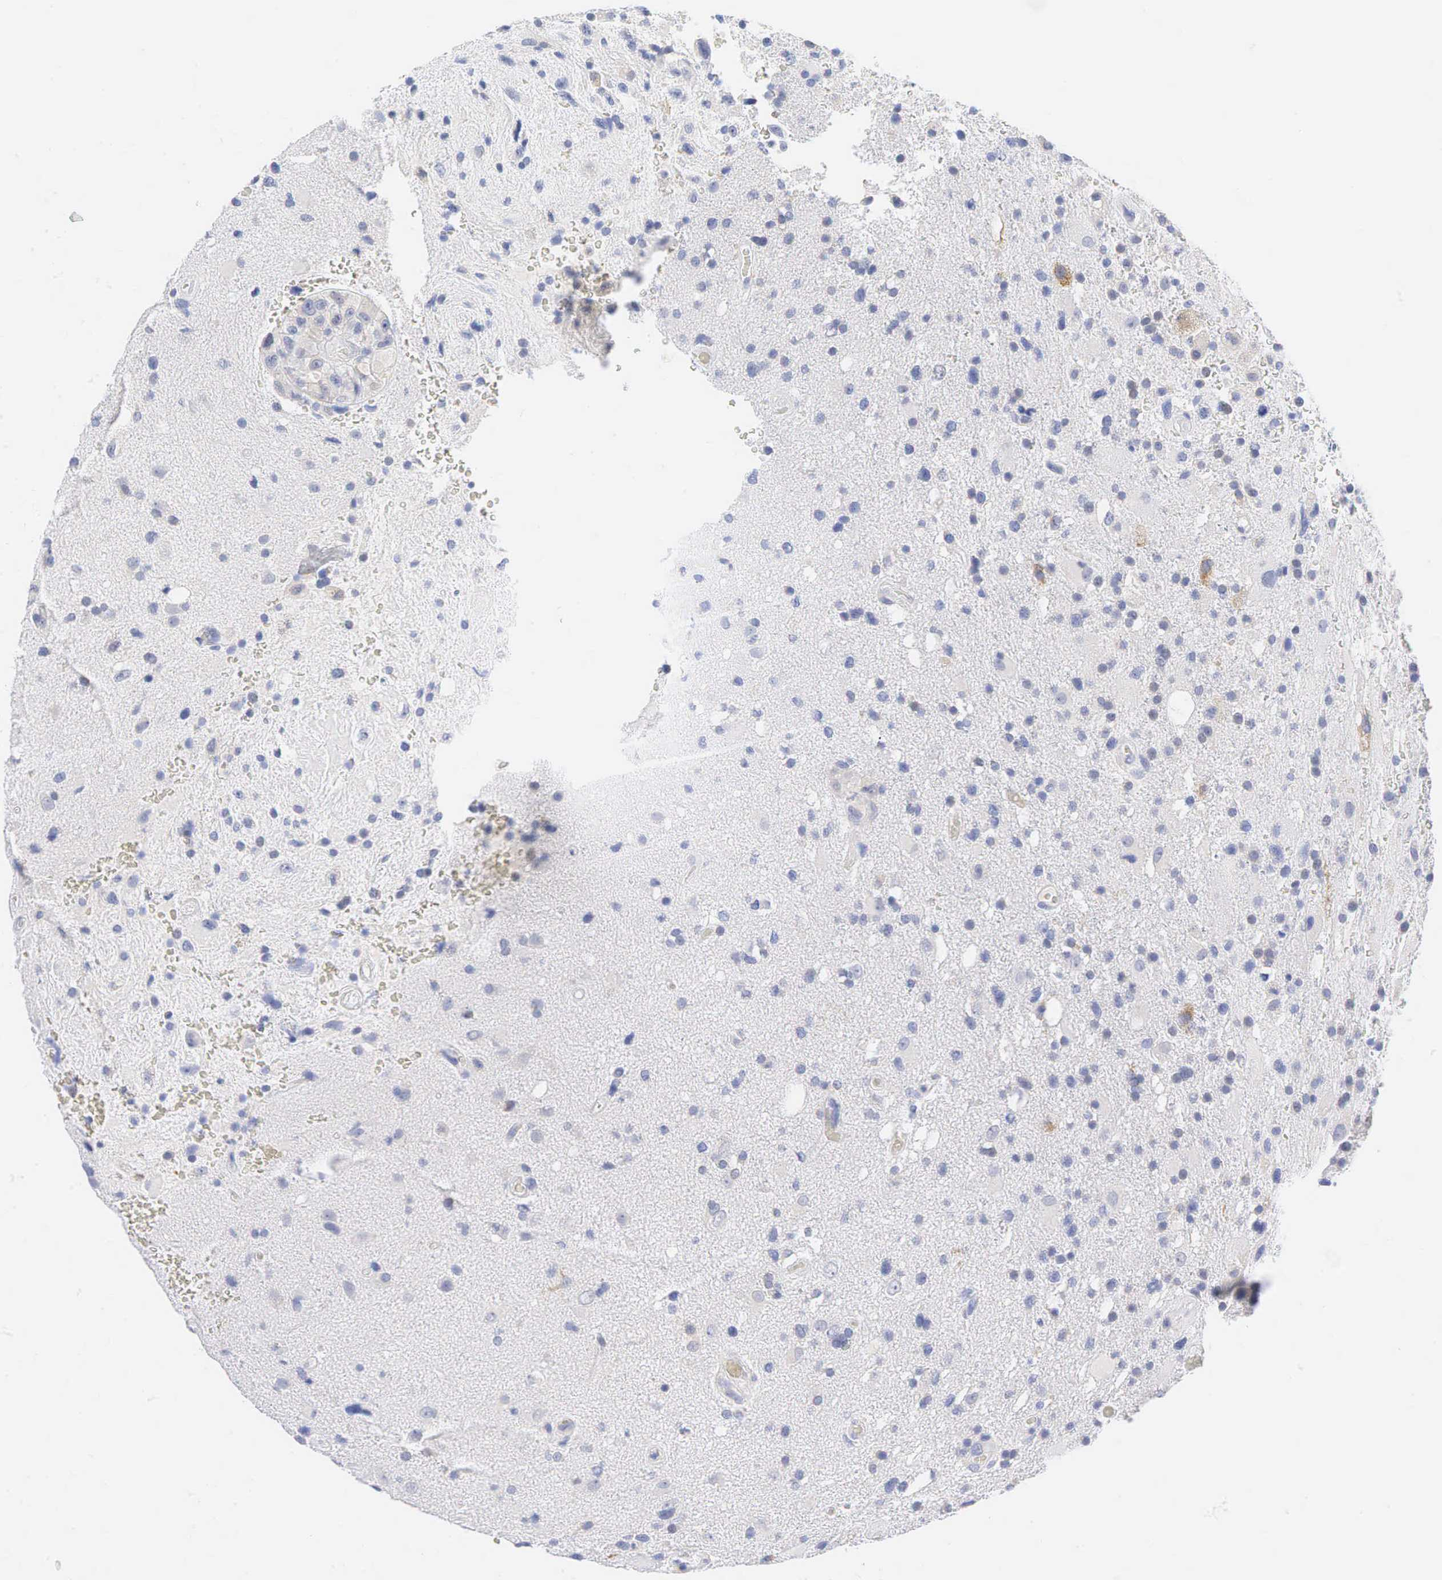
{"staining": {"intensity": "negative", "quantity": "none", "location": "none"}, "tissue": "glioma", "cell_type": "Tumor cells", "image_type": "cancer", "snomed": [{"axis": "morphology", "description": "Glioma, malignant, High grade"}, {"axis": "topography", "description": "Brain"}], "caption": "This is an IHC photomicrograph of human malignant glioma (high-grade). There is no expression in tumor cells.", "gene": "AR", "patient": {"sex": "male", "age": 48}}